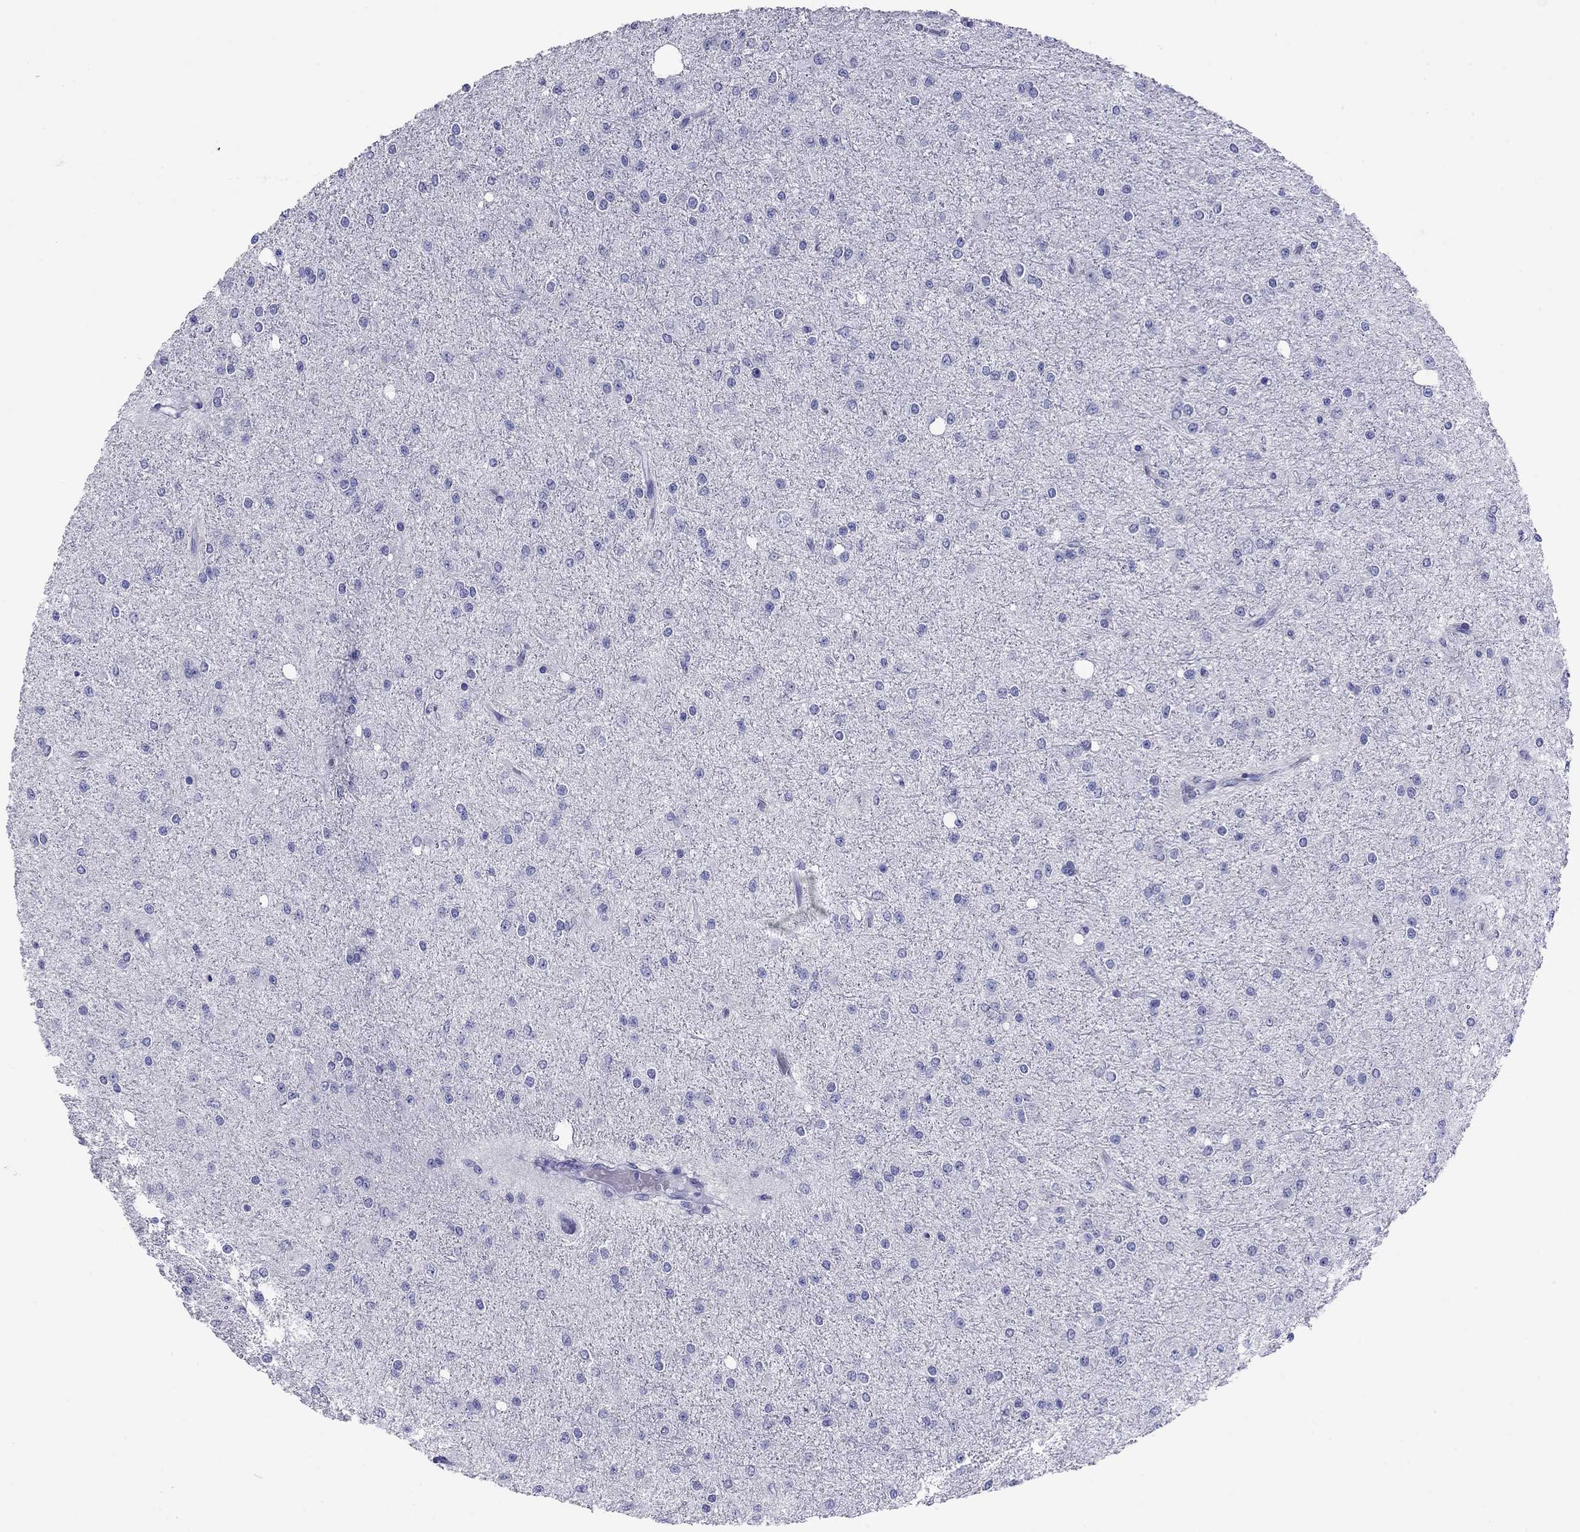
{"staining": {"intensity": "negative", "quantity": "none", "location": "none"}, "tissue": "glioma", "cell_type": "Tumor cells", "image_type": "cancer", "snomed": [{"axis": "morphology", "description": "Glioma, malignant, Low grade"}, {"axis": "topography", "description": "Brain"}], "caption": "Micrograph shows no protein staining in tumor cells of glioma tissue.", "gene": "DPY19L2", "patient": {"sex": "male", "age": 27}}